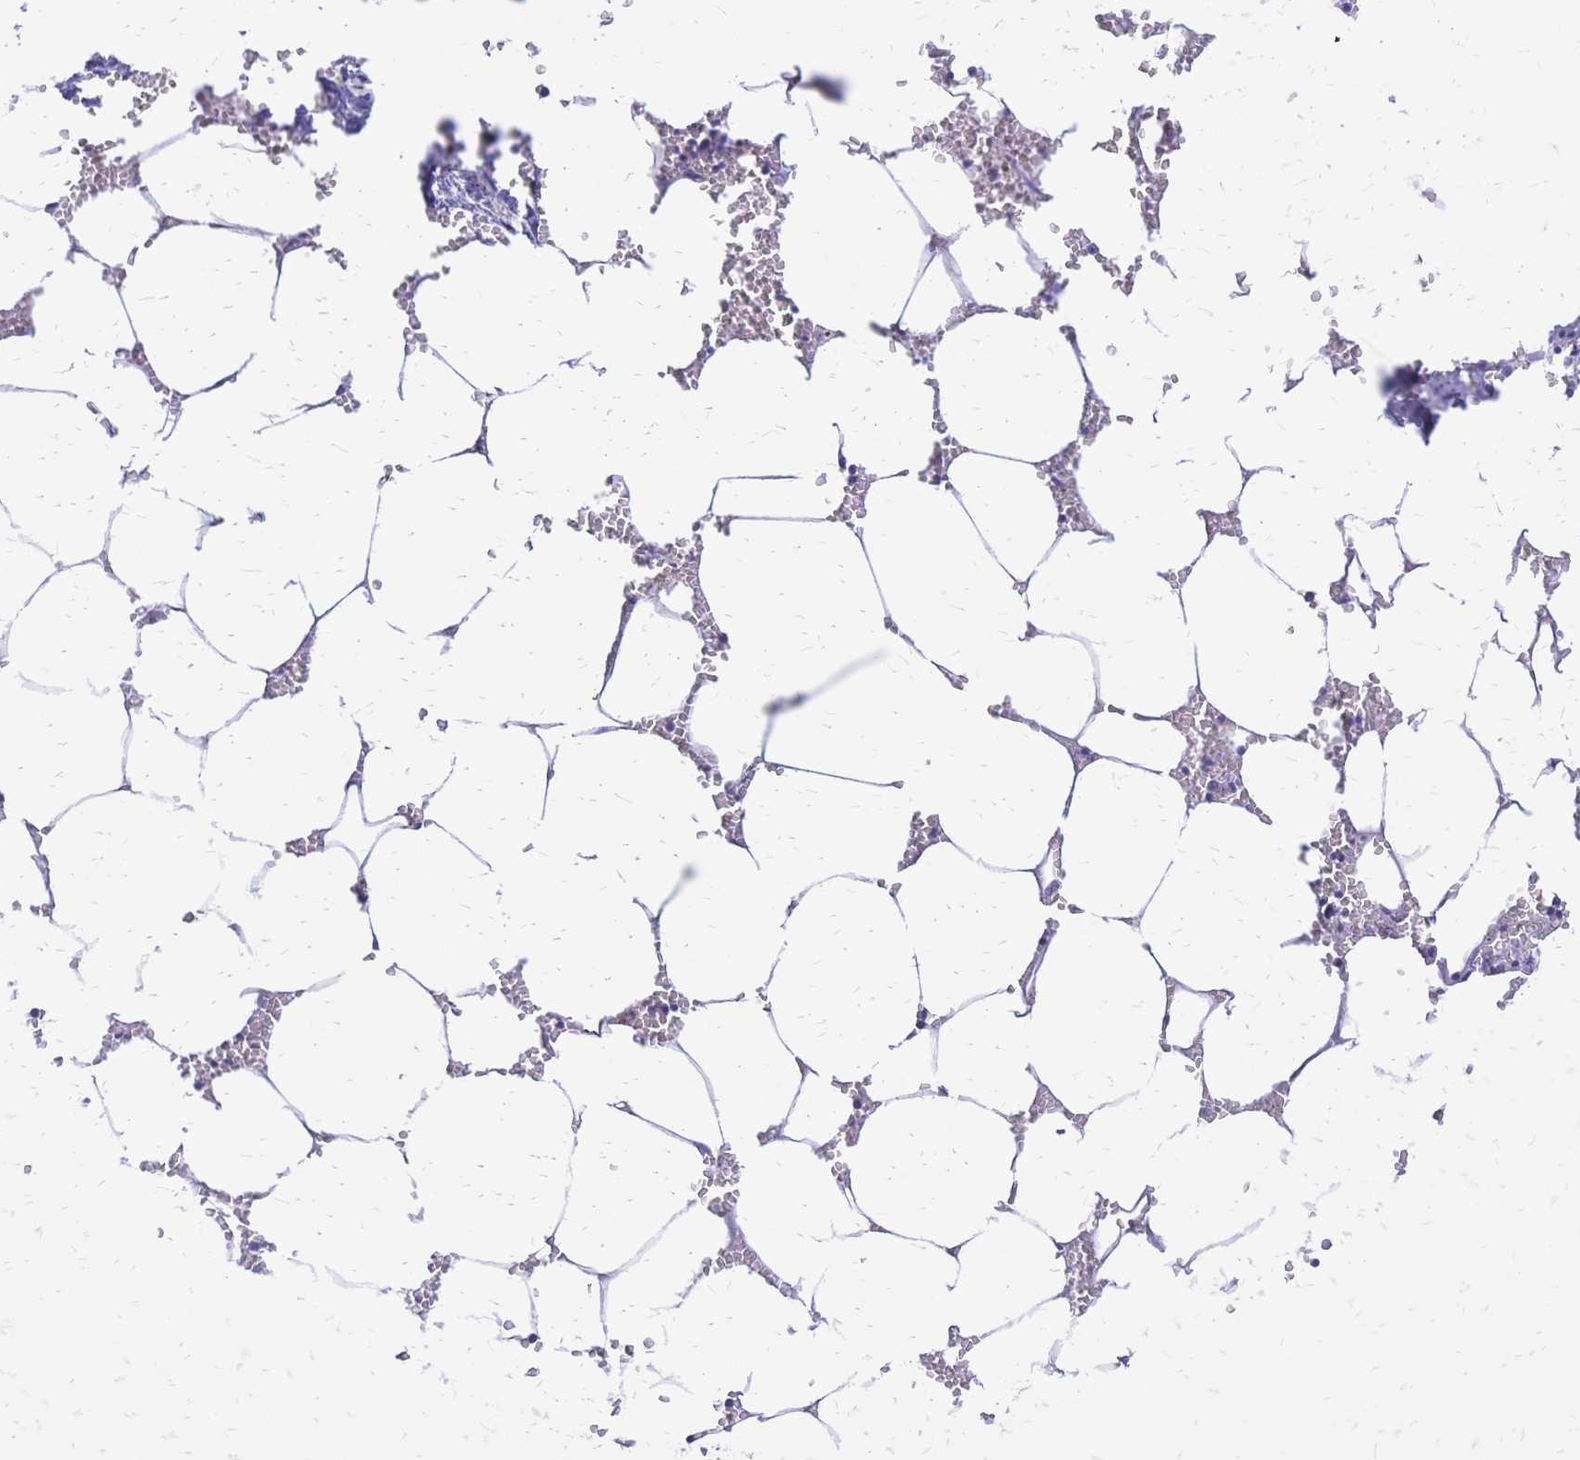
{"staining": {"intensity": "negative", "quantity": "none", "location": "none"}, "tissue": "bone marrow", "cell_type": "Hematopoietic cells", "image_type": "normal", "snomed": [{"axis": "morphology", "description": "Normal tissue, NOS"}, {"axis": "topography", "description": "Bone marrow"}], "caption": "This histopathology image is of unremarkable bone marrow stained with immunohistochemistry to label a protein in brown with the nuclei are counter-stained blue. There is no expression in hematopoietic cells. The staining is performed using DAB (3,3'-diaminobenzidine) brown chromogen with nuclei counter-stained in using hematoxylin.", "gene": "GRB7", "patient": {"sex": "male", "age": 54}}